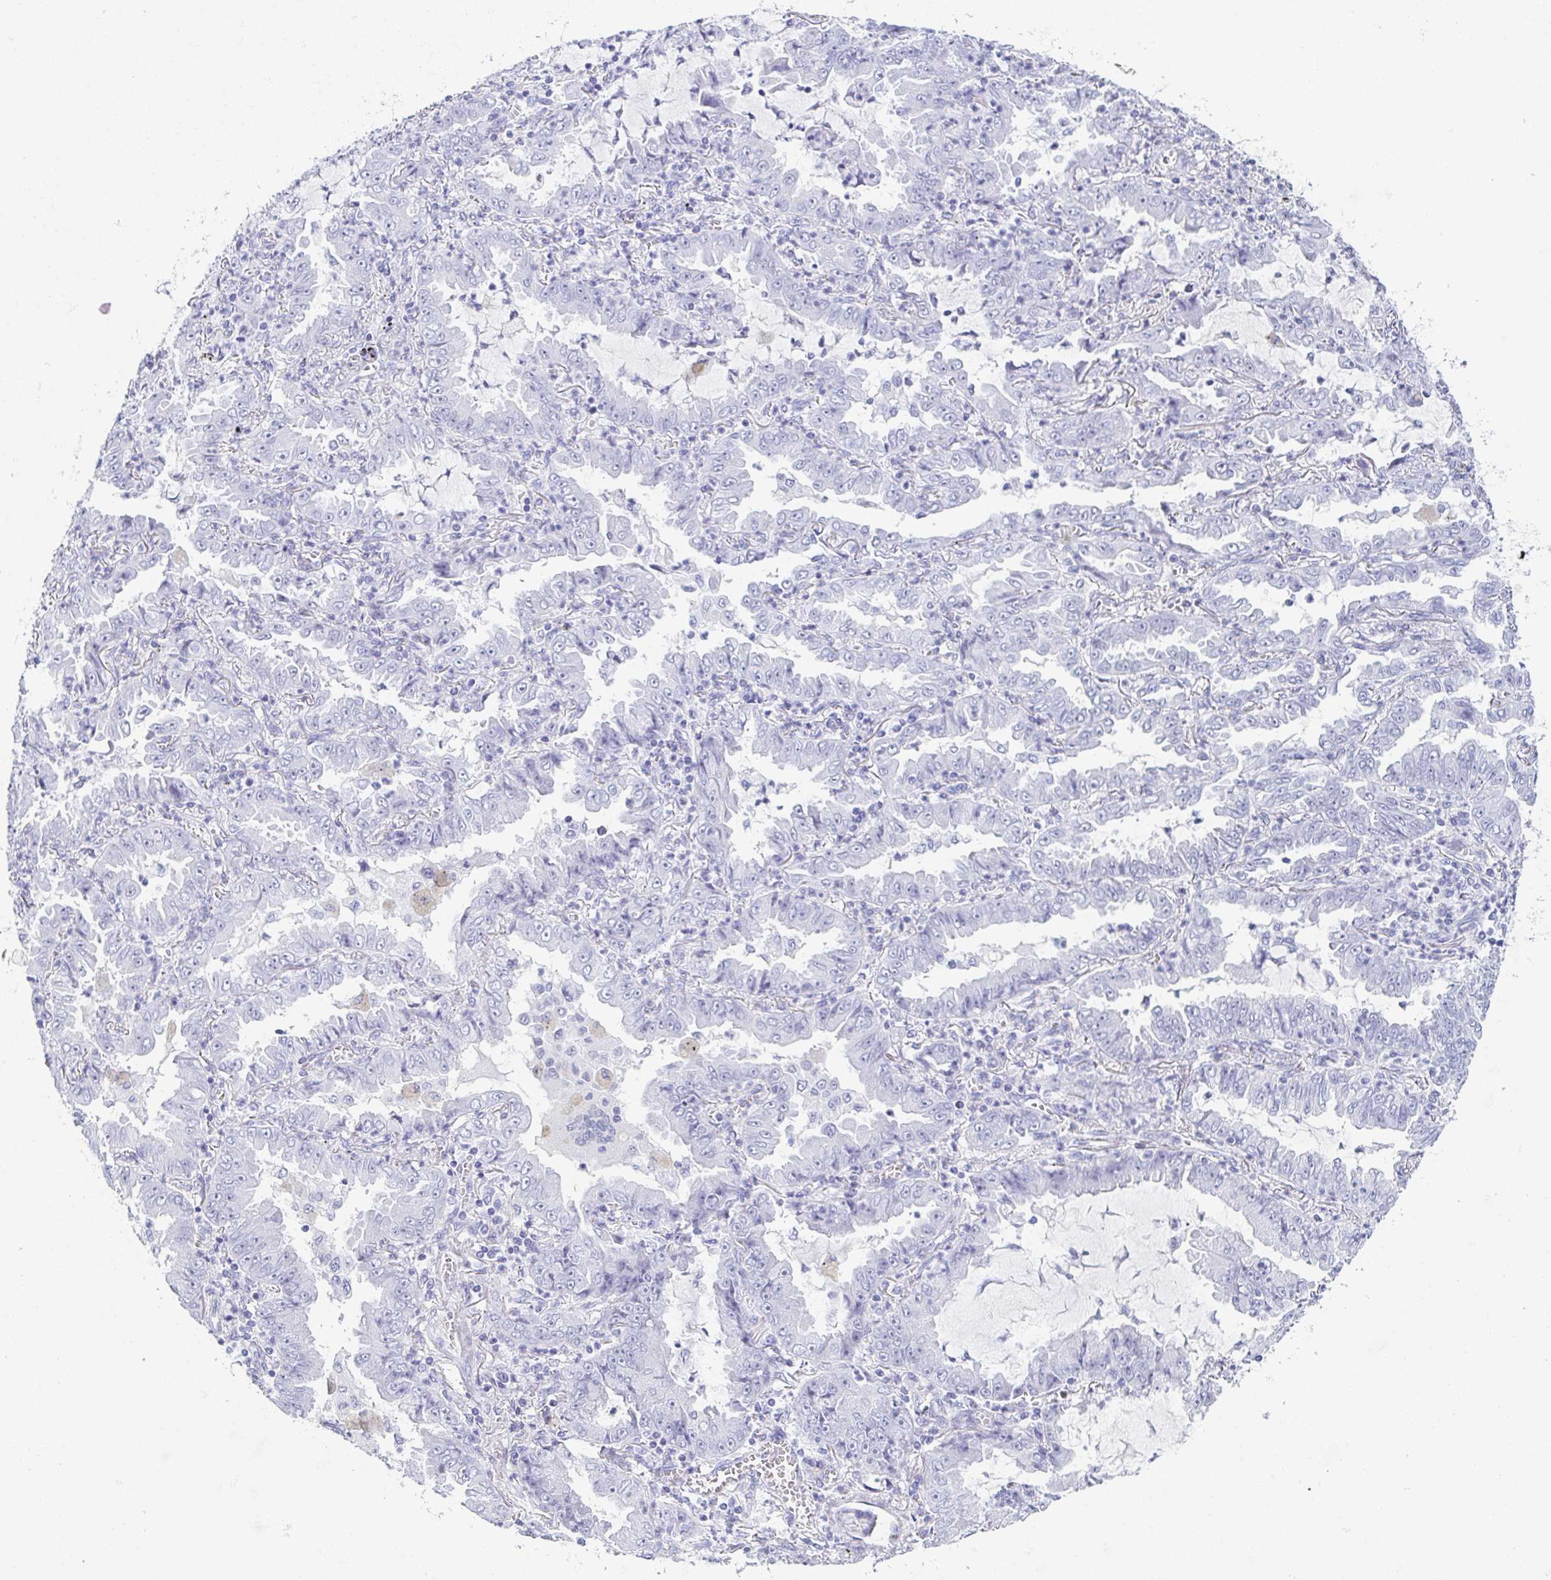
{"staining": {"intensity": "negative", "quantity": "none", "location": "none"}, "tissue": "lung cancer", "cell_type": "Tumor cells", "image_type": "cancer", "snomed": [{"axis": "morphology", "description": "Adenocarcinoma, NOS"}, {"axis": "topography", "description": "Lung"}], "caption": "Immunohistochemistry of human lung cancer reveals no positivity in tumor cells.", "gene": "ZG16B", "patient": {"sex": "female", "age": 52}}